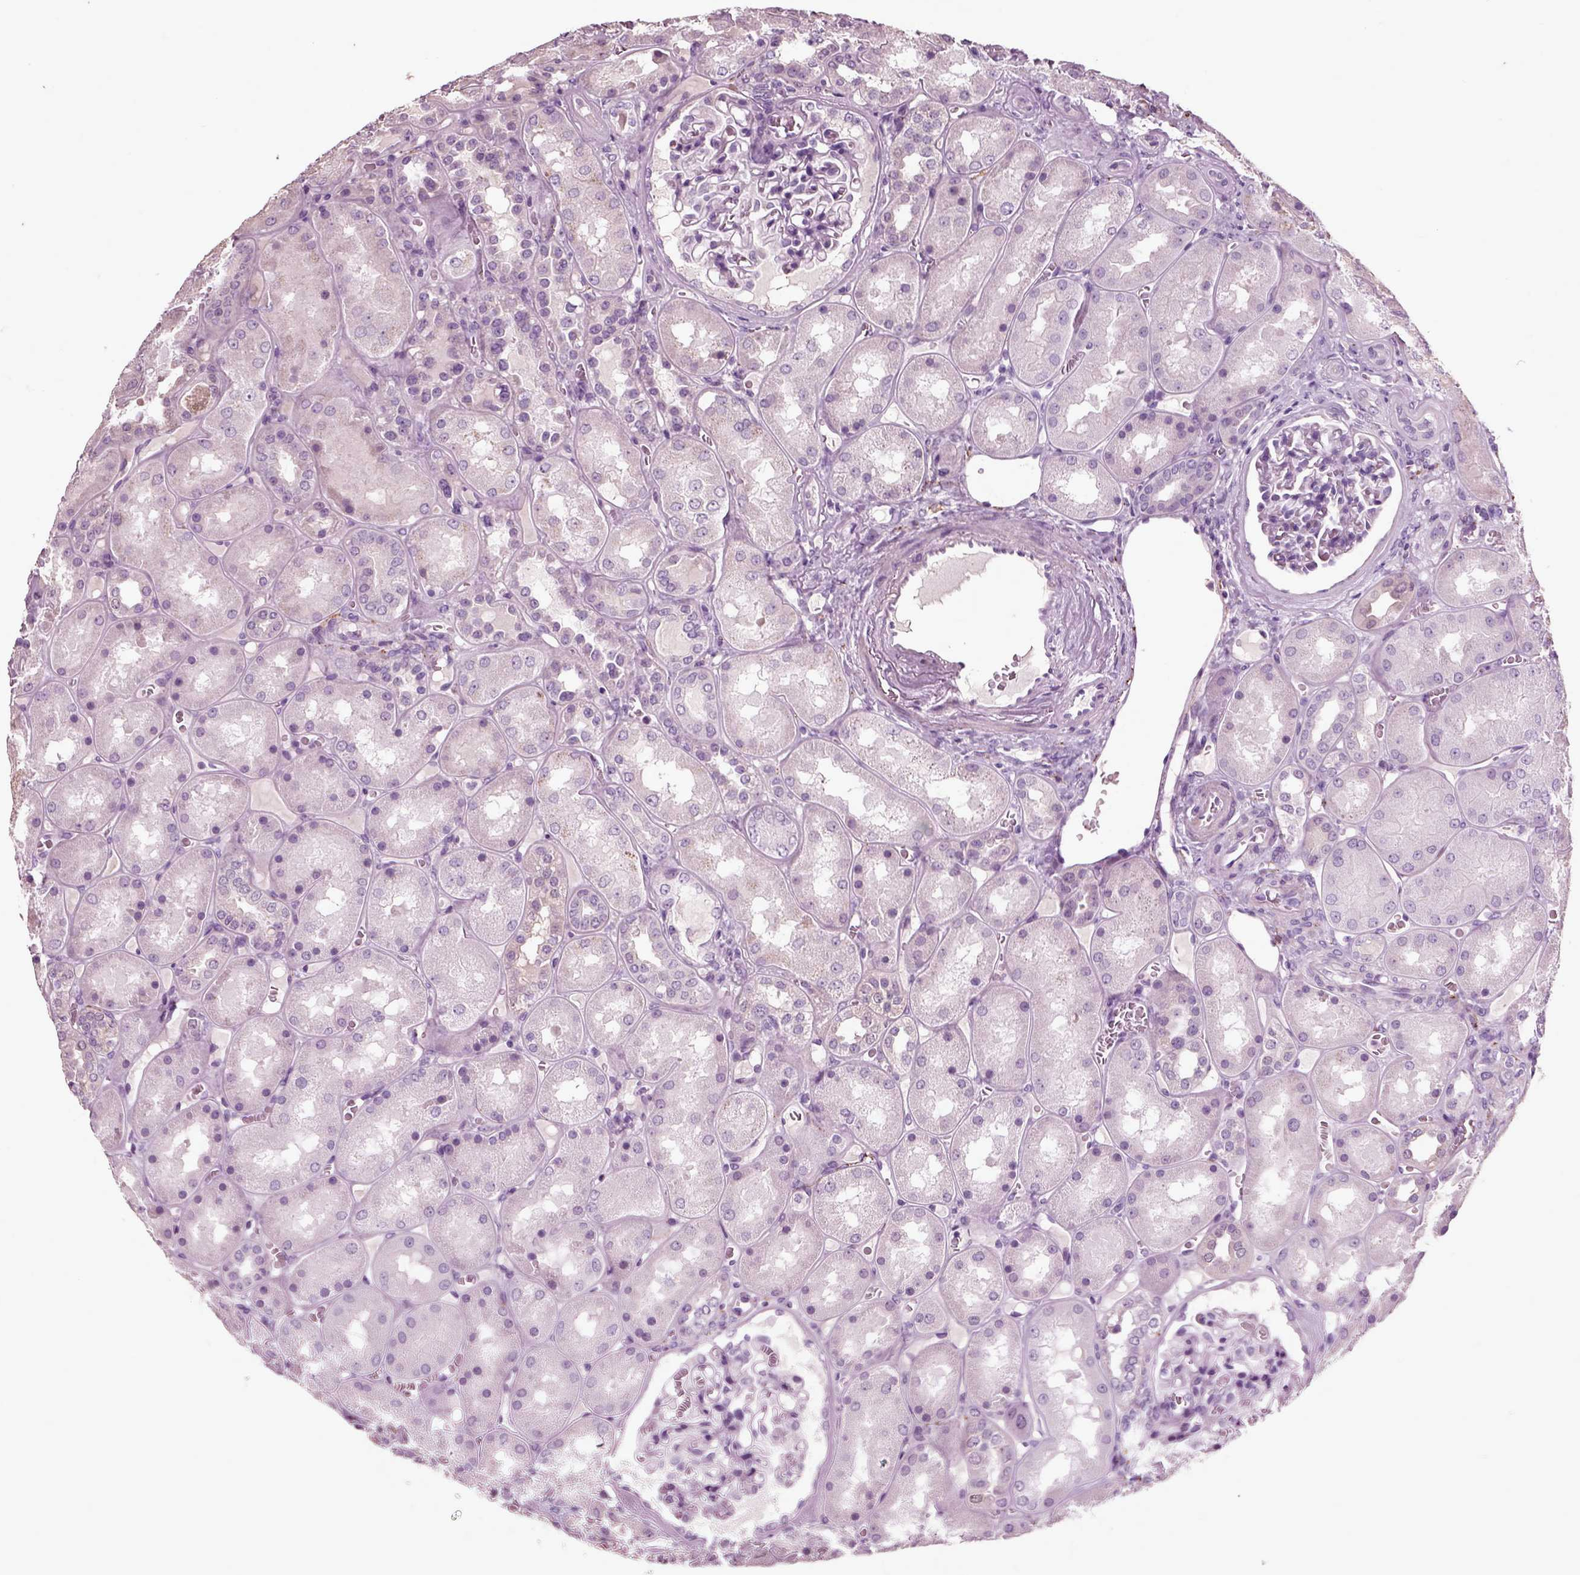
{"staining": {"intensity": "negative", "quantity": "none", "location": "none"}, "tissue": "kidney", "cell_type": "Cells in glomeruli", "image_type": "normal", "snomed": [{"axis": "morphology", "description": "Normal tissue, NOS"}, {"axis": "topography", "description": "Kidney"}], "caption": "High power microscopy histopathology image of an immunohistochemistry (IHC) photomicrograph of benign kidney, revealing no significant staining in cells in glomeruli.", "gene": "CHGB", "patient": {"sex": "male", "age": 73}}